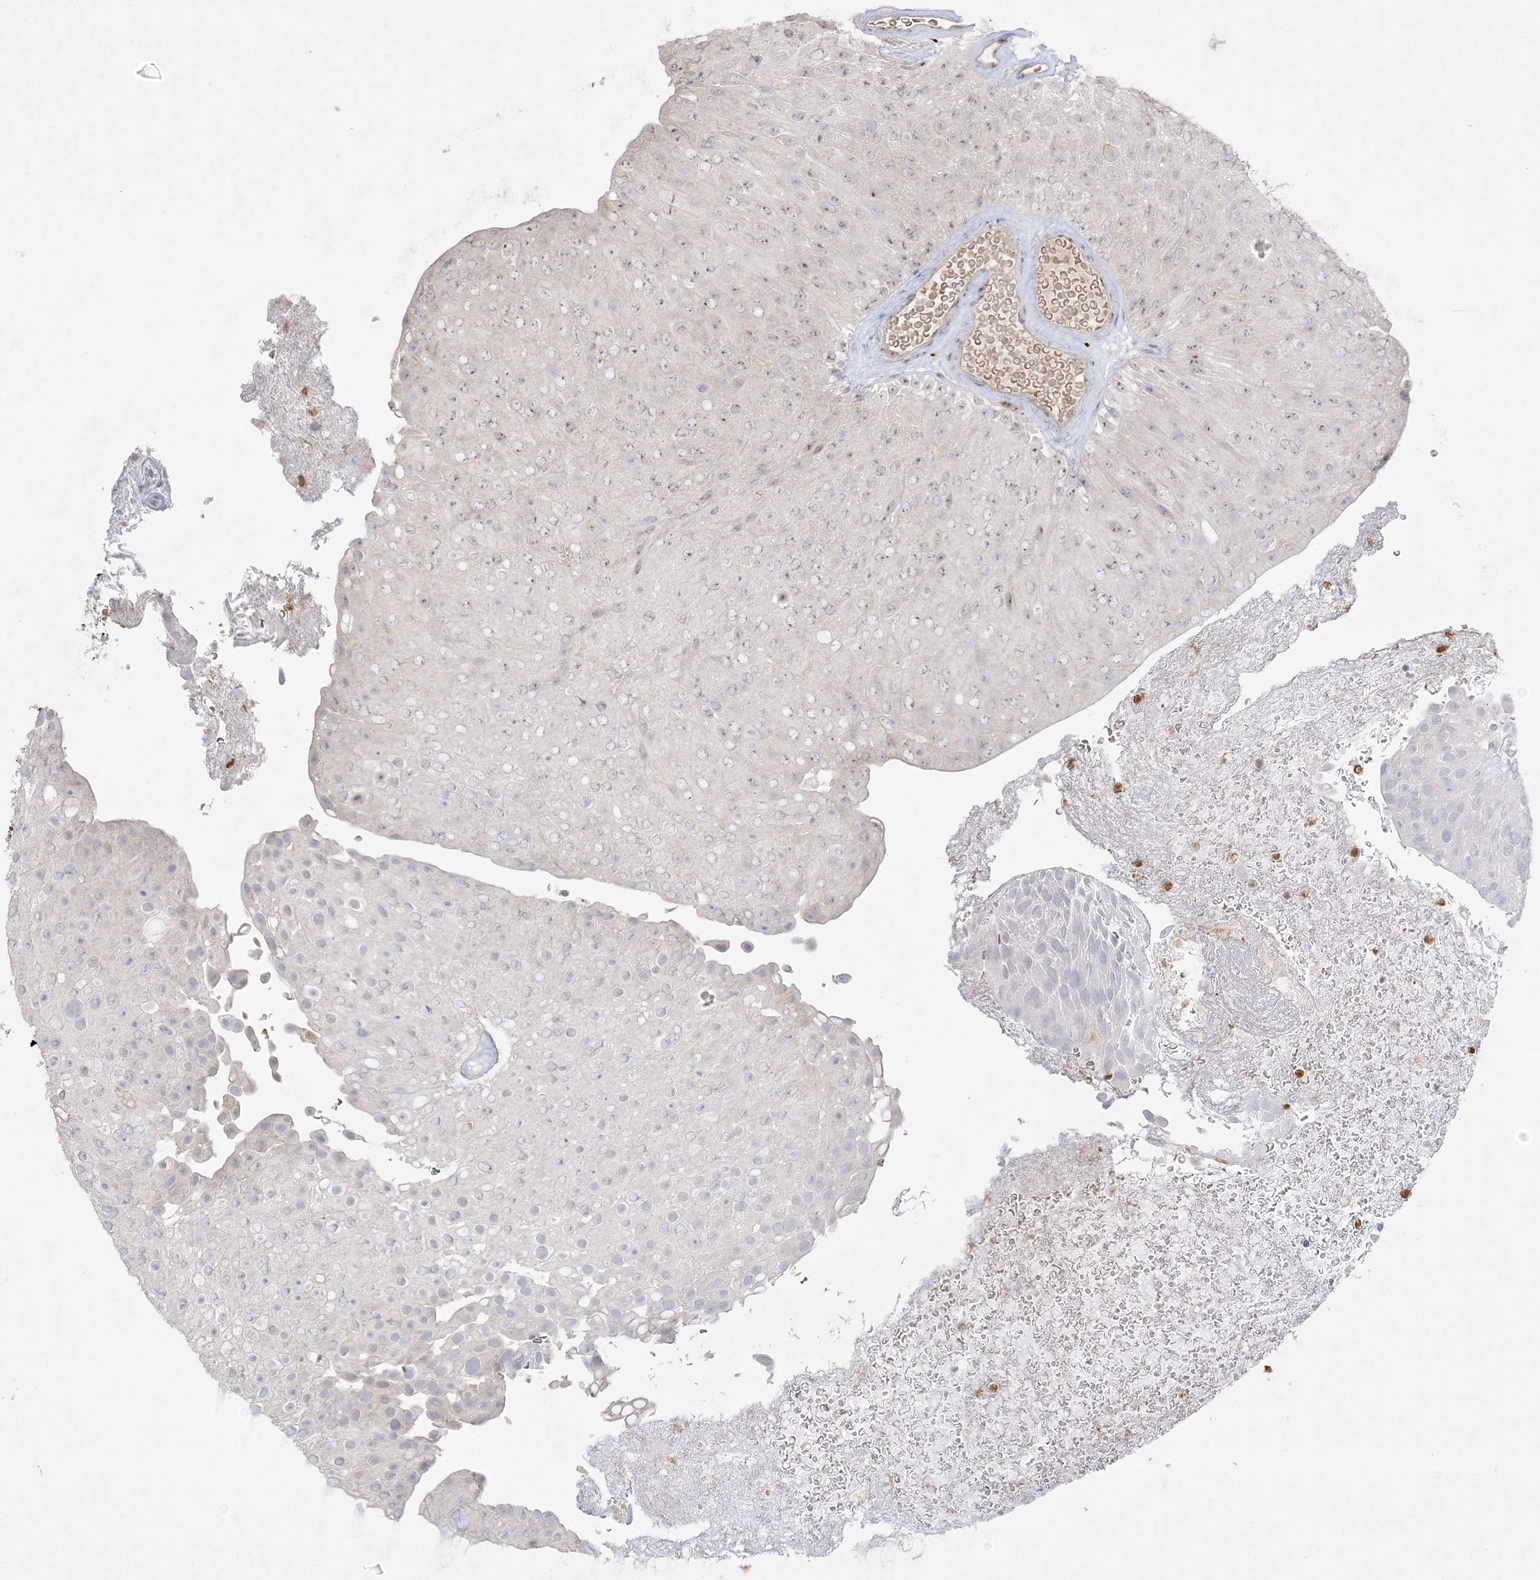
{"staining": {"intensity": "weak", "quantity": "<25%", "location": "nuclear"}, "tissue": "urothelial cancer", "cell_type": "Tumor cells", "image_type": "cancer", "snomed": [{"axis": "morphology", "description": "Urothelial carcinoma, Low grade"}, {"axis": "topography", "description": "Urinary bladder"}], "caption": "The histopathology image displays no significant expression in tumor cells of urothelial cancer.", "gene": "NOP16", "patient": {"sex": "male", "age": 78}}